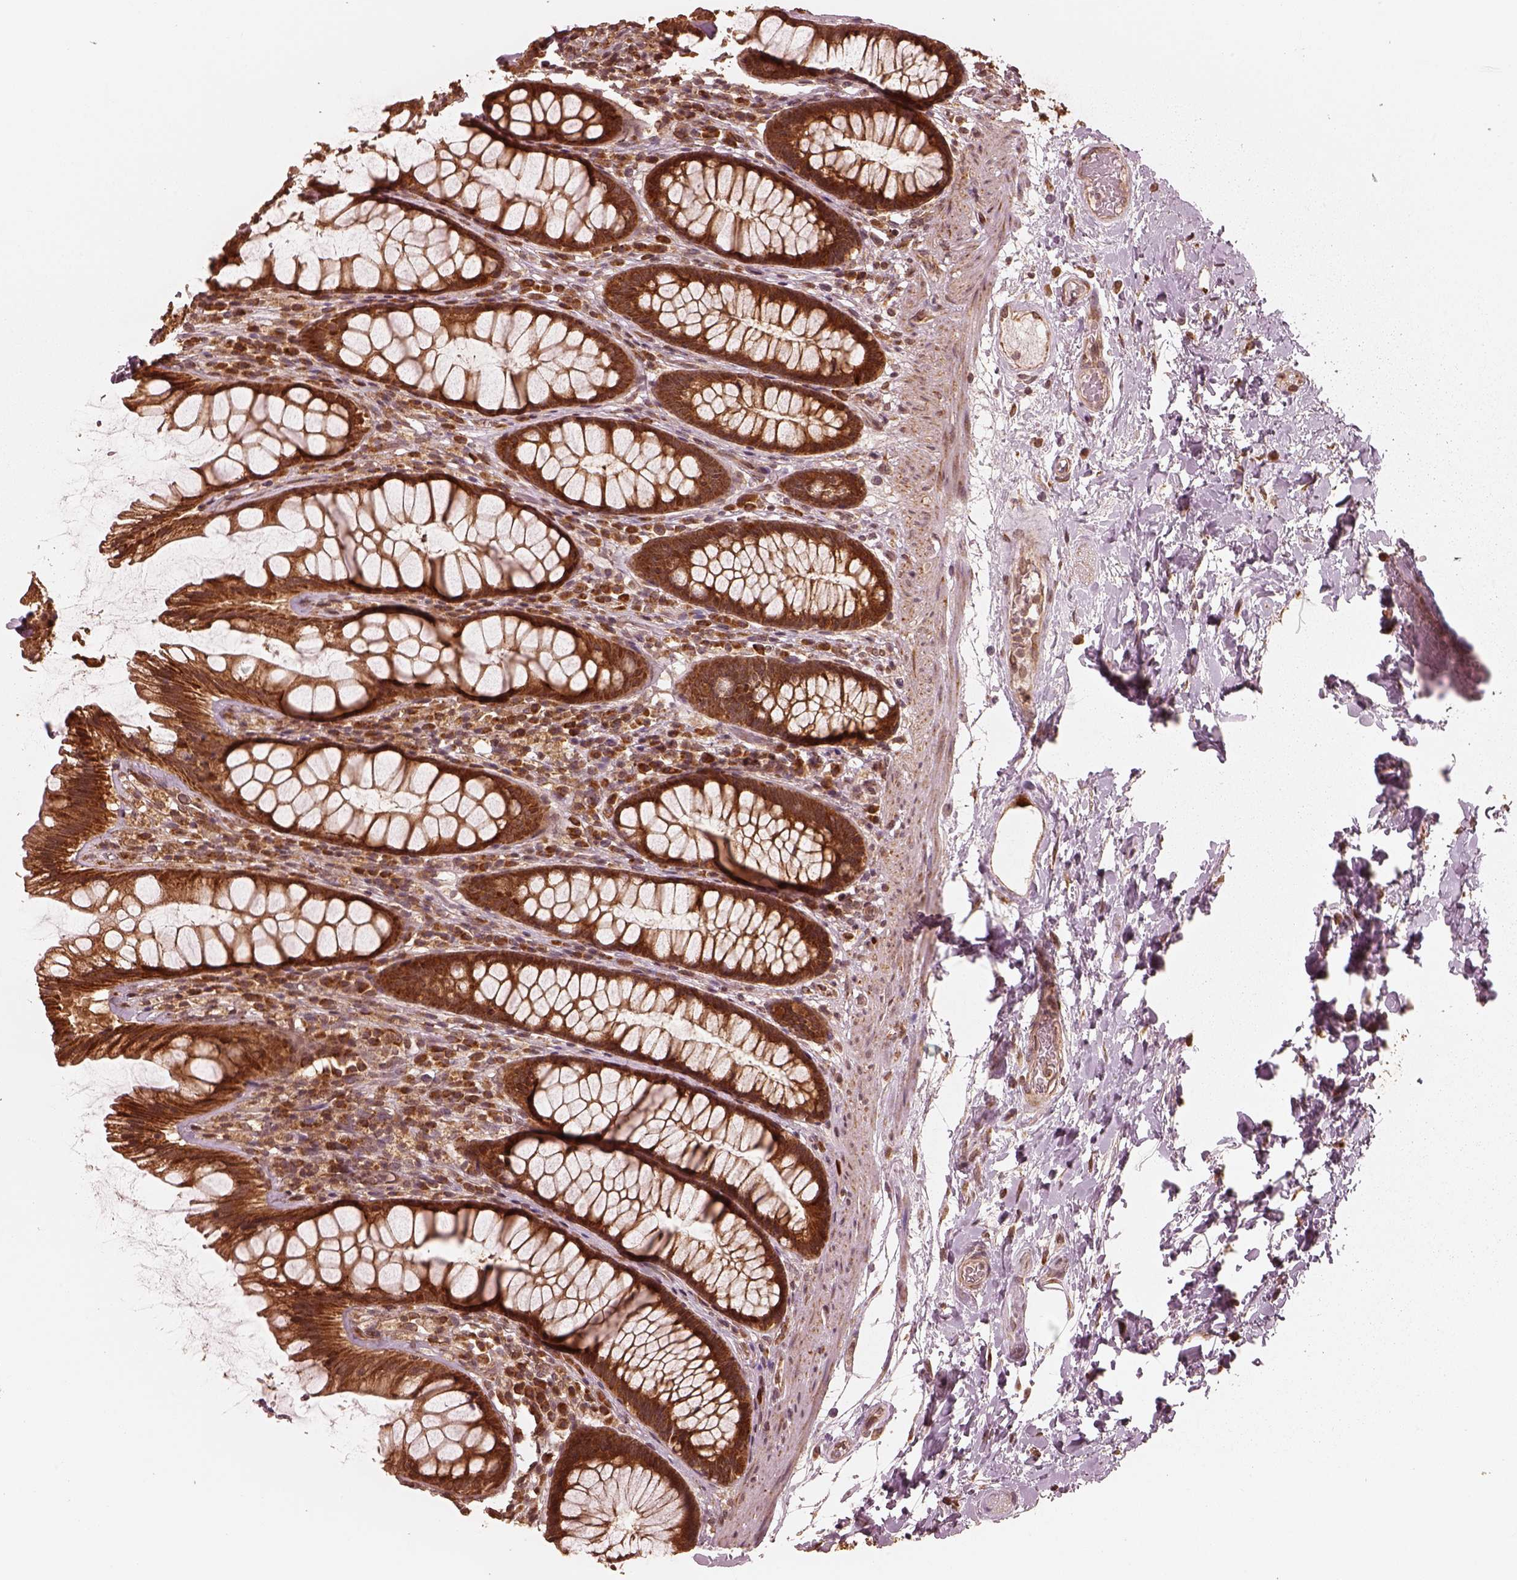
{"staining": {"intensity": "strong", "quantity": ">75%", "location": "cytoplasmic/membranous"}, "tissue": "rectum", "cell_type": "Glandular cells", "image_type": "normal", "snomed": [{"axis": "morphology", "description": "Normal tissue, NOS"}, {"axis": "topography", "description": "Rectum"}], "caption": "This is a photomicrograph of immunohistochemistry (IHC) staining of normal rectum, which shows strong positivity in the cytoplasmic/membranous of glandular cells.", "gene": "DNAJC25", "patient": {"sex": "male", "age": 72}}